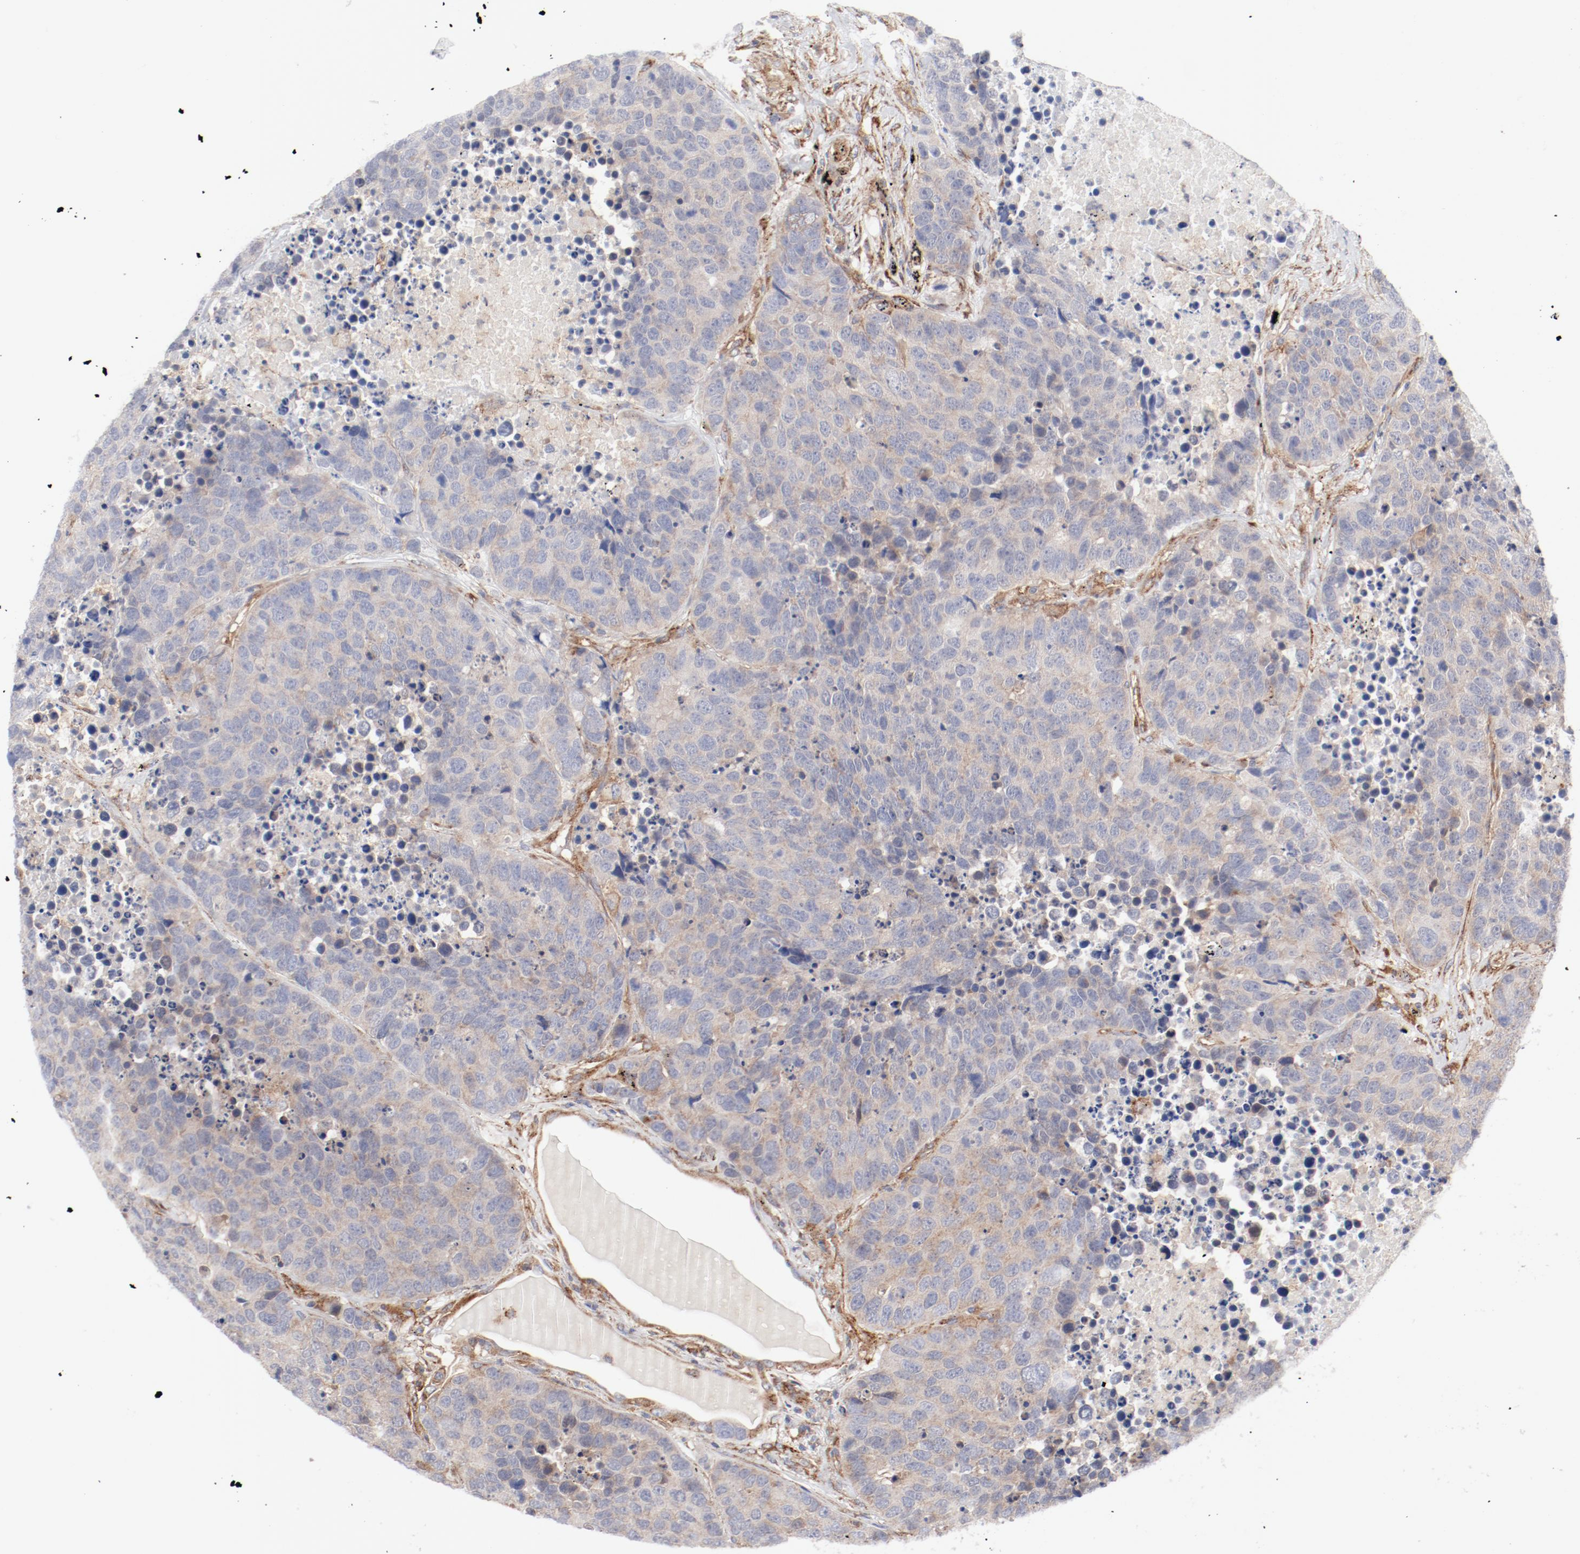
{"staining": {"intensity": "weak", "quantity": "25%-75%", "location": "cytoplasmic/membranous"}, "tissue": "carcinoid", "cell_type": "Tumor cells", "image_type": "cancer", "snomed": [{"axis": "morphology", "description": "Carcinoid, malignant, NOS"}, {"axis": "topography", "description": "Lung"}], "caption": "Carcinoid (malignant) stained with immunohistochemistry displays weak cytoplasmic/membranous staining in approximately 25%-75% of tumor cells.", "gene": "AP2A1", "patient": {"sex": "male", "age": 60}}